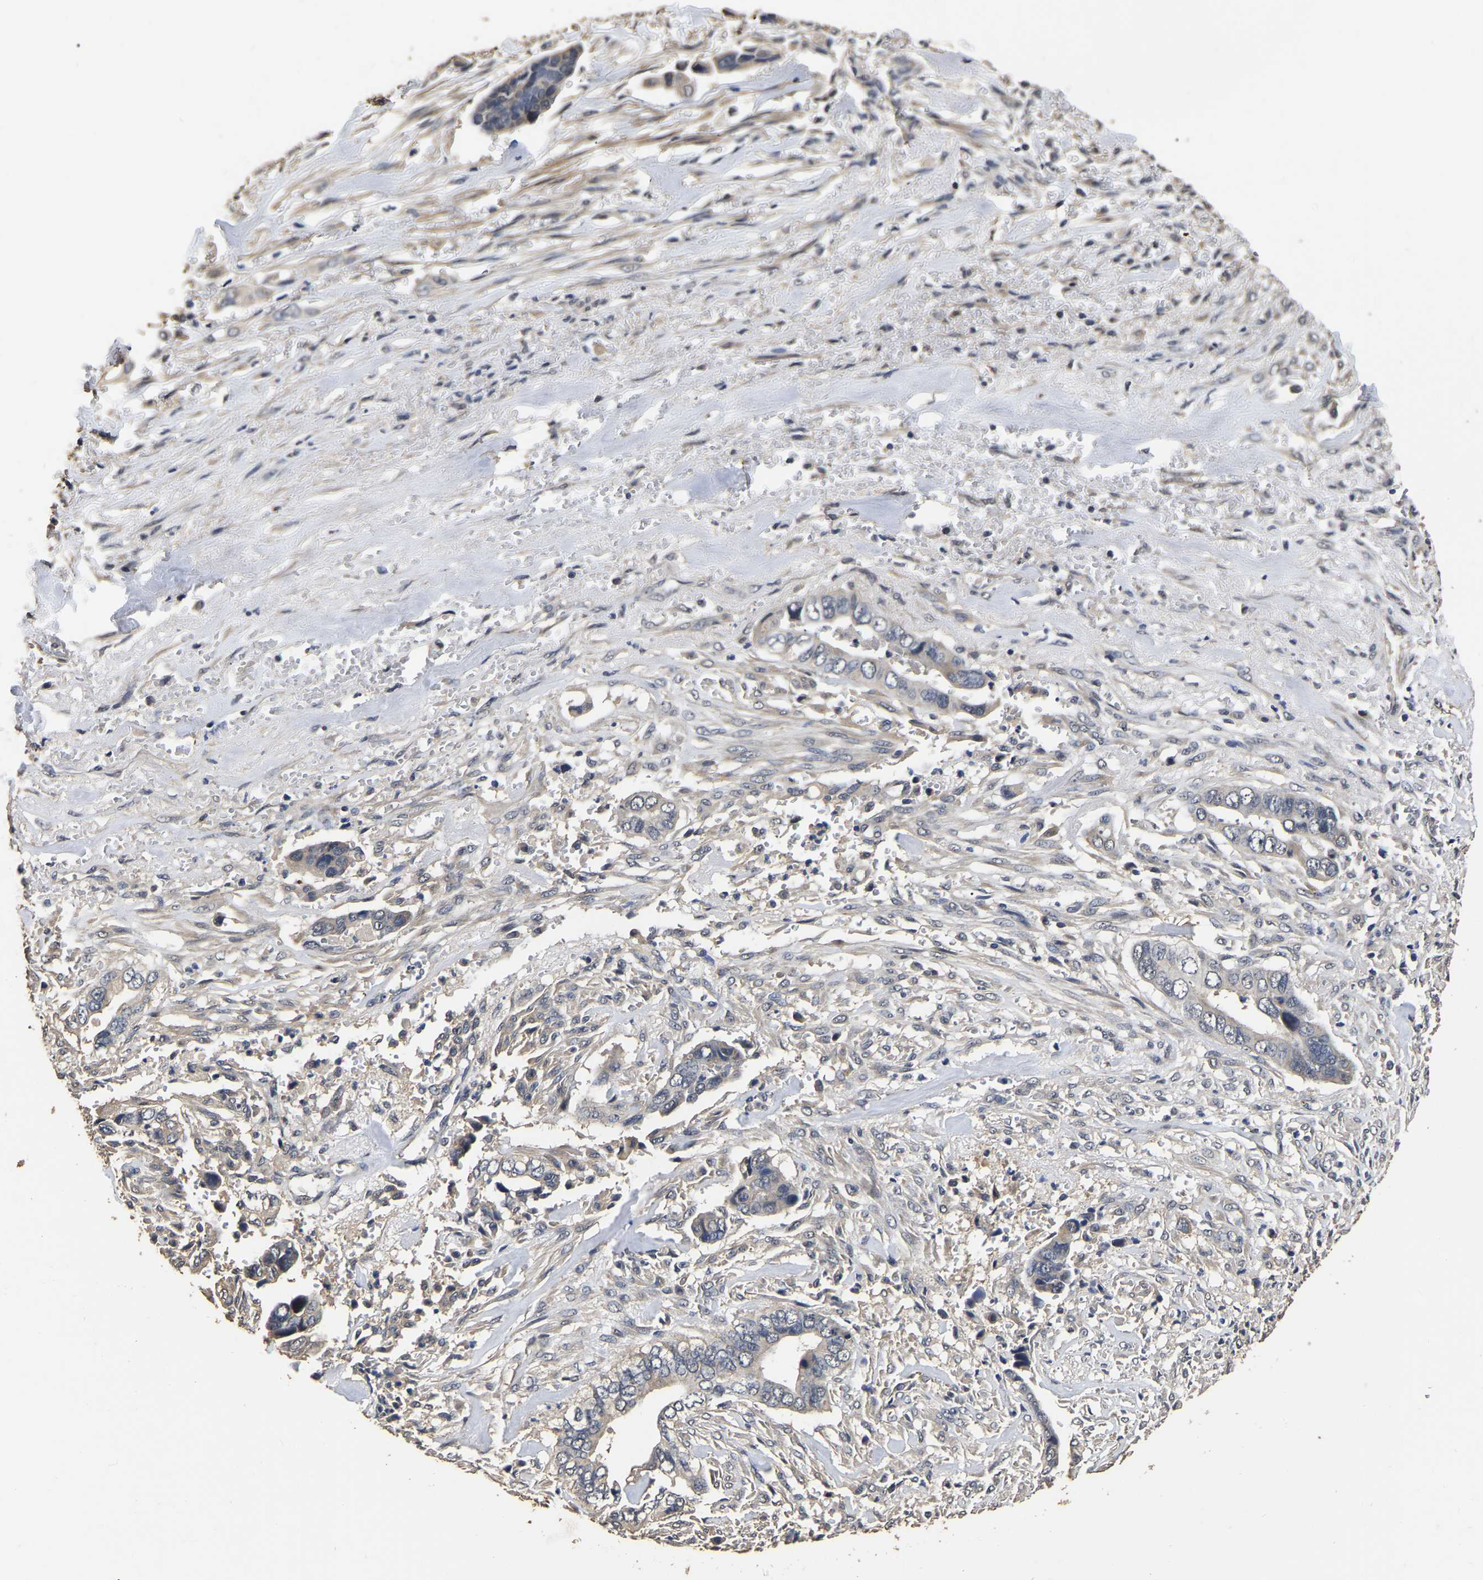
{"staining": {"intensity": "negative", "quantity": "none", "location": "none"}, "tissue": "liver cancer", "cell_type": "Tumor cells", "image_type": "cancer", "snomed": [{"axis": "morphology", "description": "Cholangiocarcinoma"}, {"axis": "topography", "description": "Liver"}], "caption": "Human cholangiocarcinoma (liver) stained for a protein using IHC exhibits no expression in tumor cells.", "gene": "STK32C", "patient": {"sex": "female", "age": 79}}